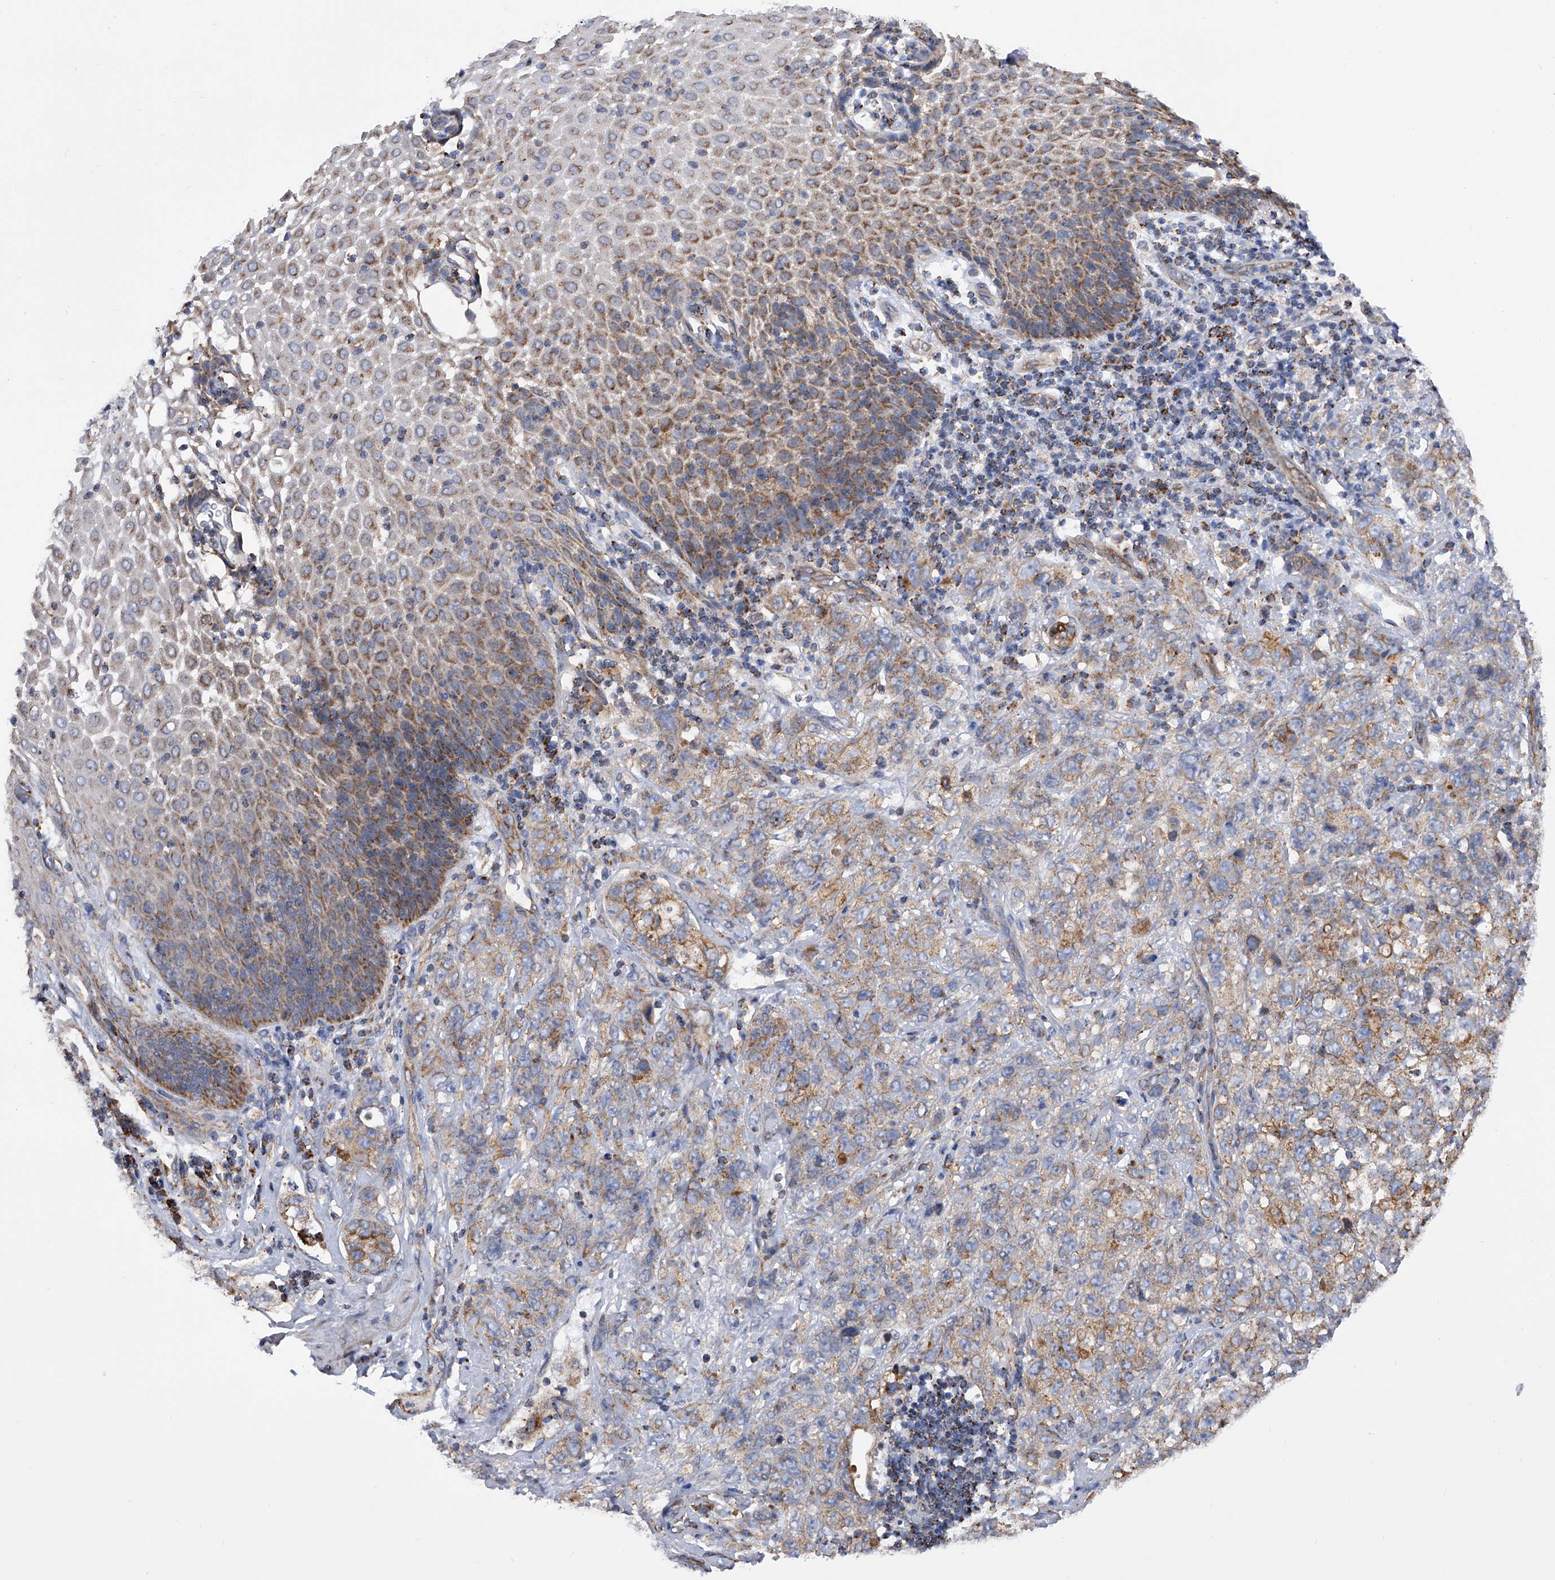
{"staining": {"intensity": "moderate", "quantity": ">75%", "location": "cytoplasmic/membranous"}, "tissue": "stomach cancer", "cell_type": "Tumor cells", "image_type": "cancer", "snomed": [{"axis": "morphology", "description": "Adenocarcinoma, NOS"}, {"axis": "topography", "description": "Stomach"}], "caption": "Immunohistochemistry micrograph of stomach cancer stained for a protein (brown), which demonstrates medium levels of moderate cytoplasmic/membranous expression in about >75% of tumor cells.", "gene": "PDSS2", "patient": {"sex": "male", "age": 48}}